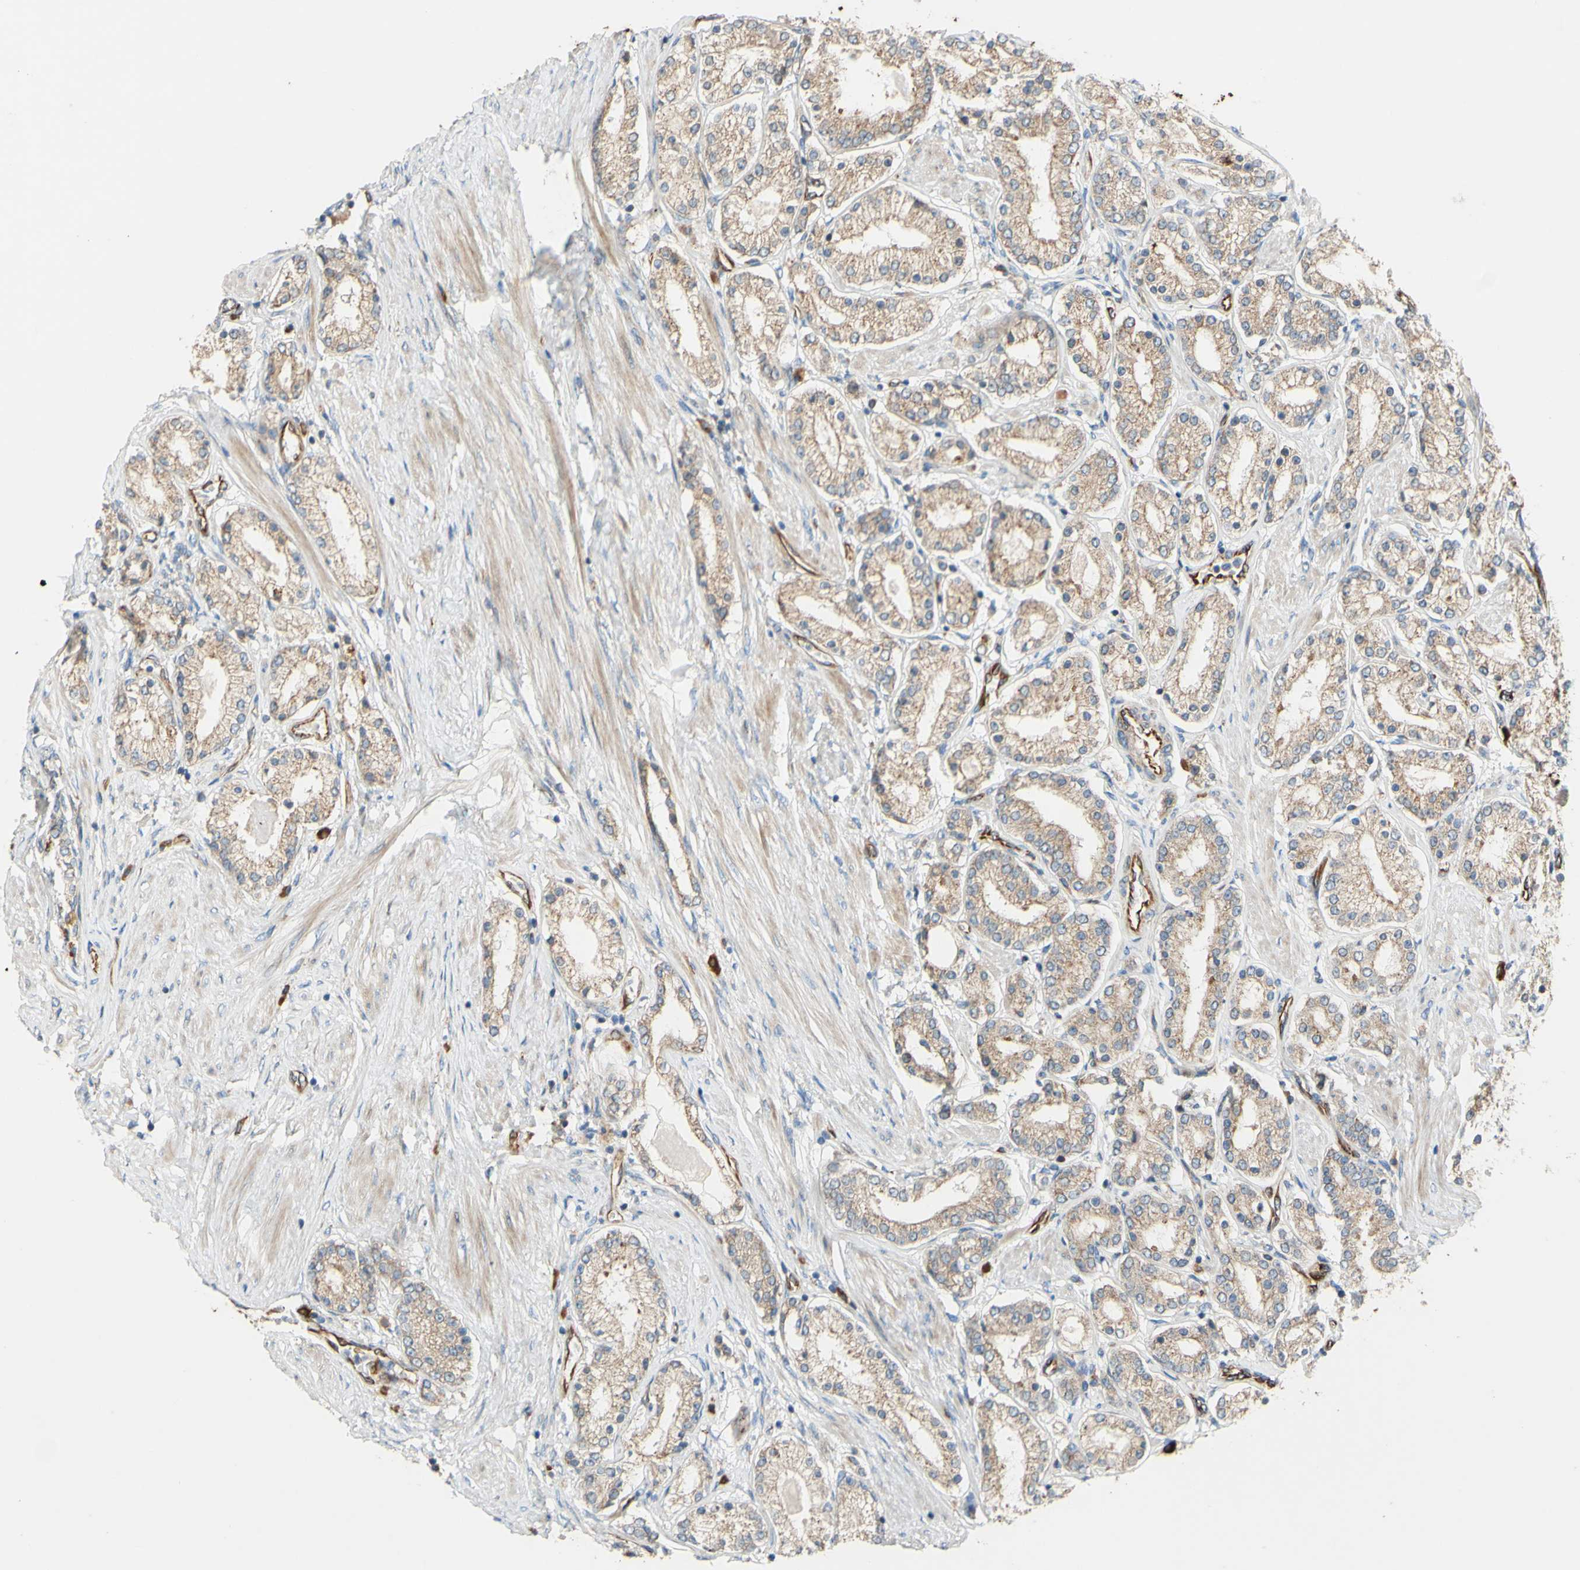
{"staining": {"intensity": "moderate", "quantity": ">75%", "location": "cytoplasmic/membranous"}, "tissue": "prostate cancer", "cell_type": "Tumor cells", "image_type": "cancer", "snomed": [{"axis": "morphology", "description": "Adenocarcinoma, Low grade"}, {"axis": "topography", "description": "Prostate"}], "caption": "This is an image of IHC staining of prostate cancer, which shows moderate expression in the cytoplasmic/membranous of tumor cells.", "gene": "C1orf43", "patient": {"sex": "male", "age": 63}}